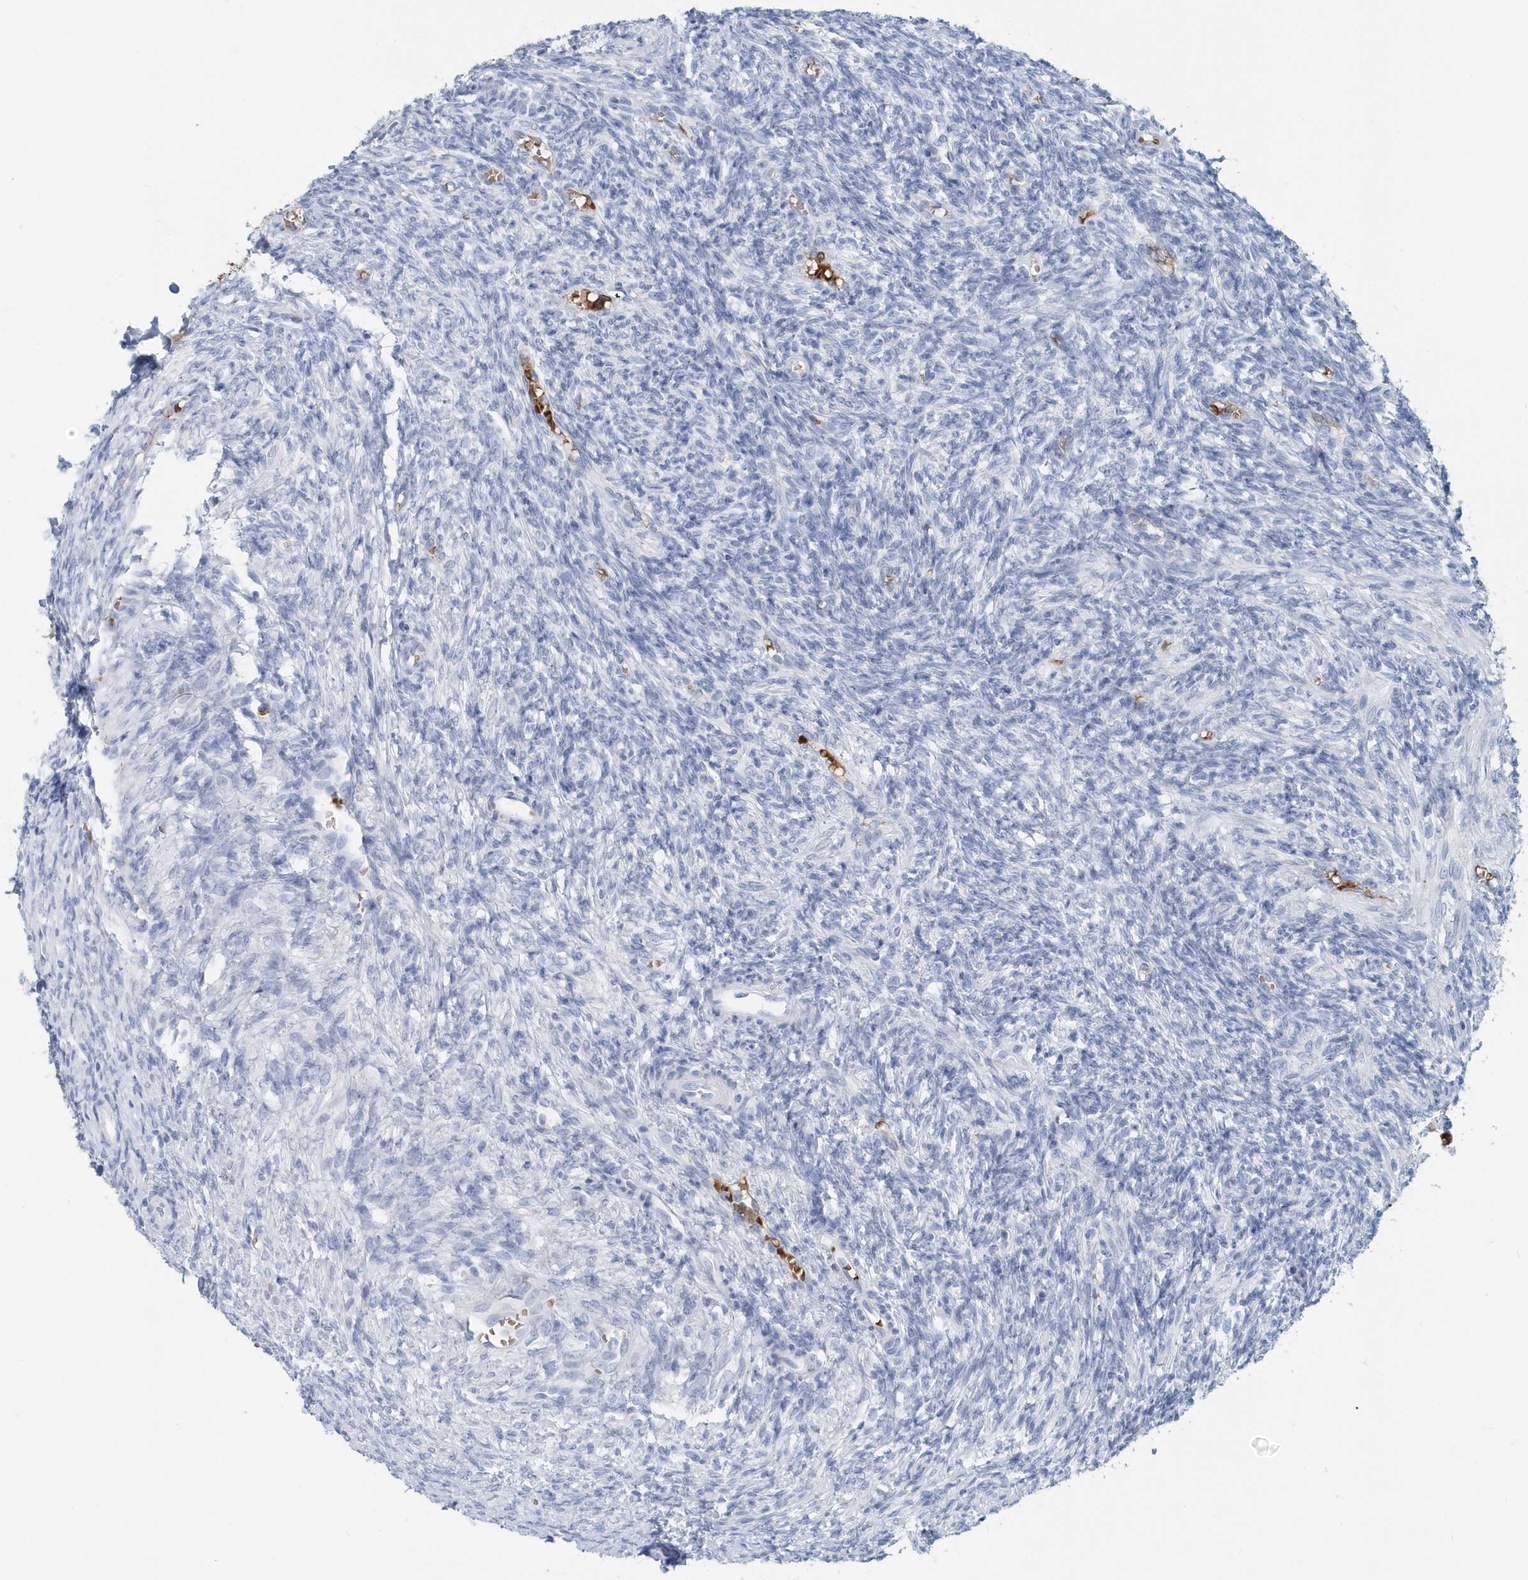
{"staining": {"intensity": "negative", "quantity": "none", "location": "none"}, "tissue": "ovary", "cell_type": "Ovarian stroma cells", "image_type": "normal", "snomed": [{"axis": "morphology", "description": "Normal tissue, NOS"}, {"axis": "topography", "description": "Ovary"}], "caption": "Immunohistochemistry (IHC) histopathology image of unremarkable ovary: ovary stained with DAB (3,3'-diaminobenzidine) shows no significant protein staining in ovarian stroma cells.", "gene": "HBA2", "patient": {"sex": "female", "age": 27}}